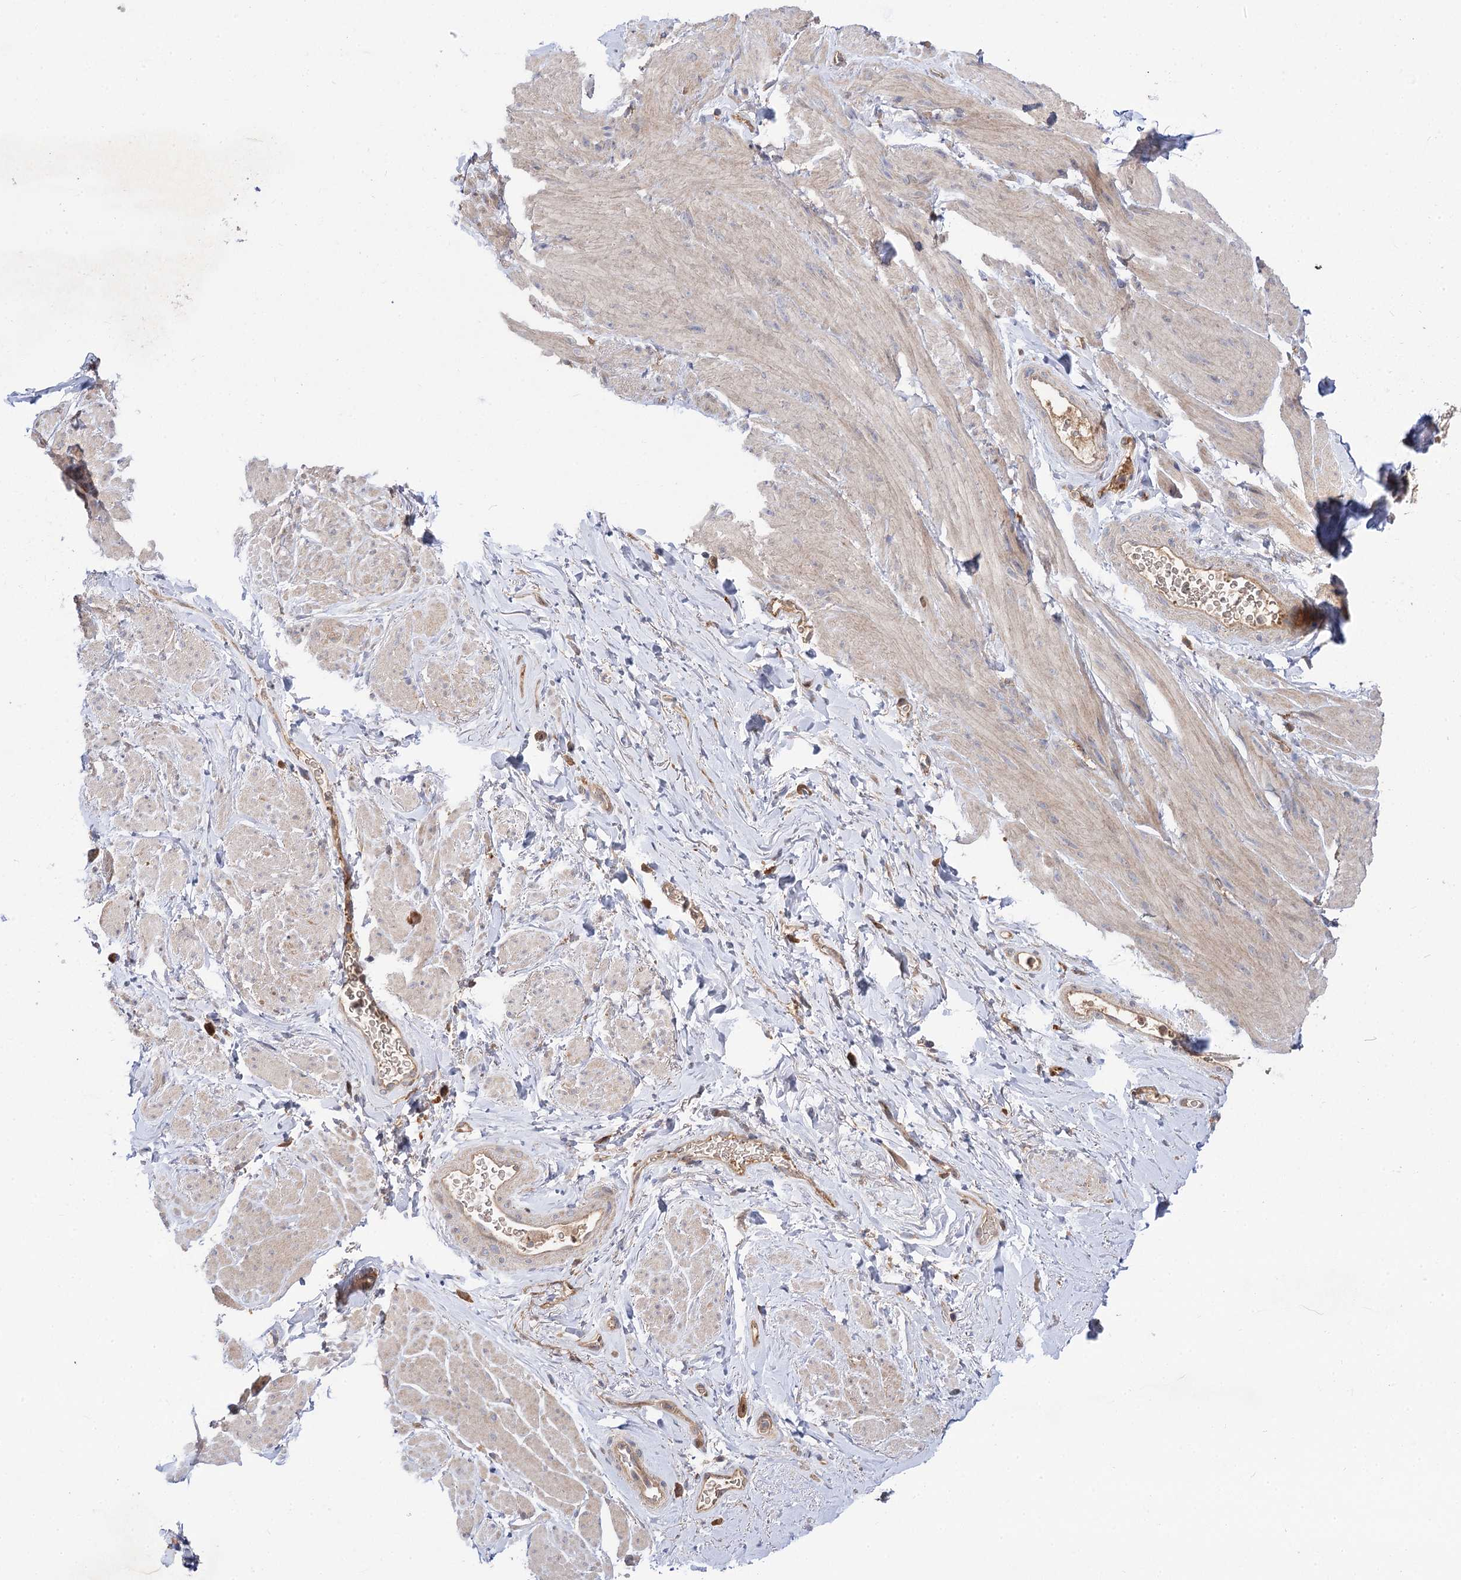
{"staining": {"intensity": "negative", "quantity": "none", "location": "none"}, "tissue": "smooth muscle", "cell_type": "Smooth muscle cells", "image_type": "normal", "snomed": [{"axis": "morphology", "description": "Normal tissue, NOS"}, {"axis": "topography", "description": "Smooth muscle"}, {"axis": "topography", "description": "Peripheral nerve tissue"}], "caption": "The immunohistochemistry (IHC) micrograph has no significant staining in smooth muscle cells of smooth muscle.", "gene": "PATL1", "patient": {"sex": "male", "age": 69}}